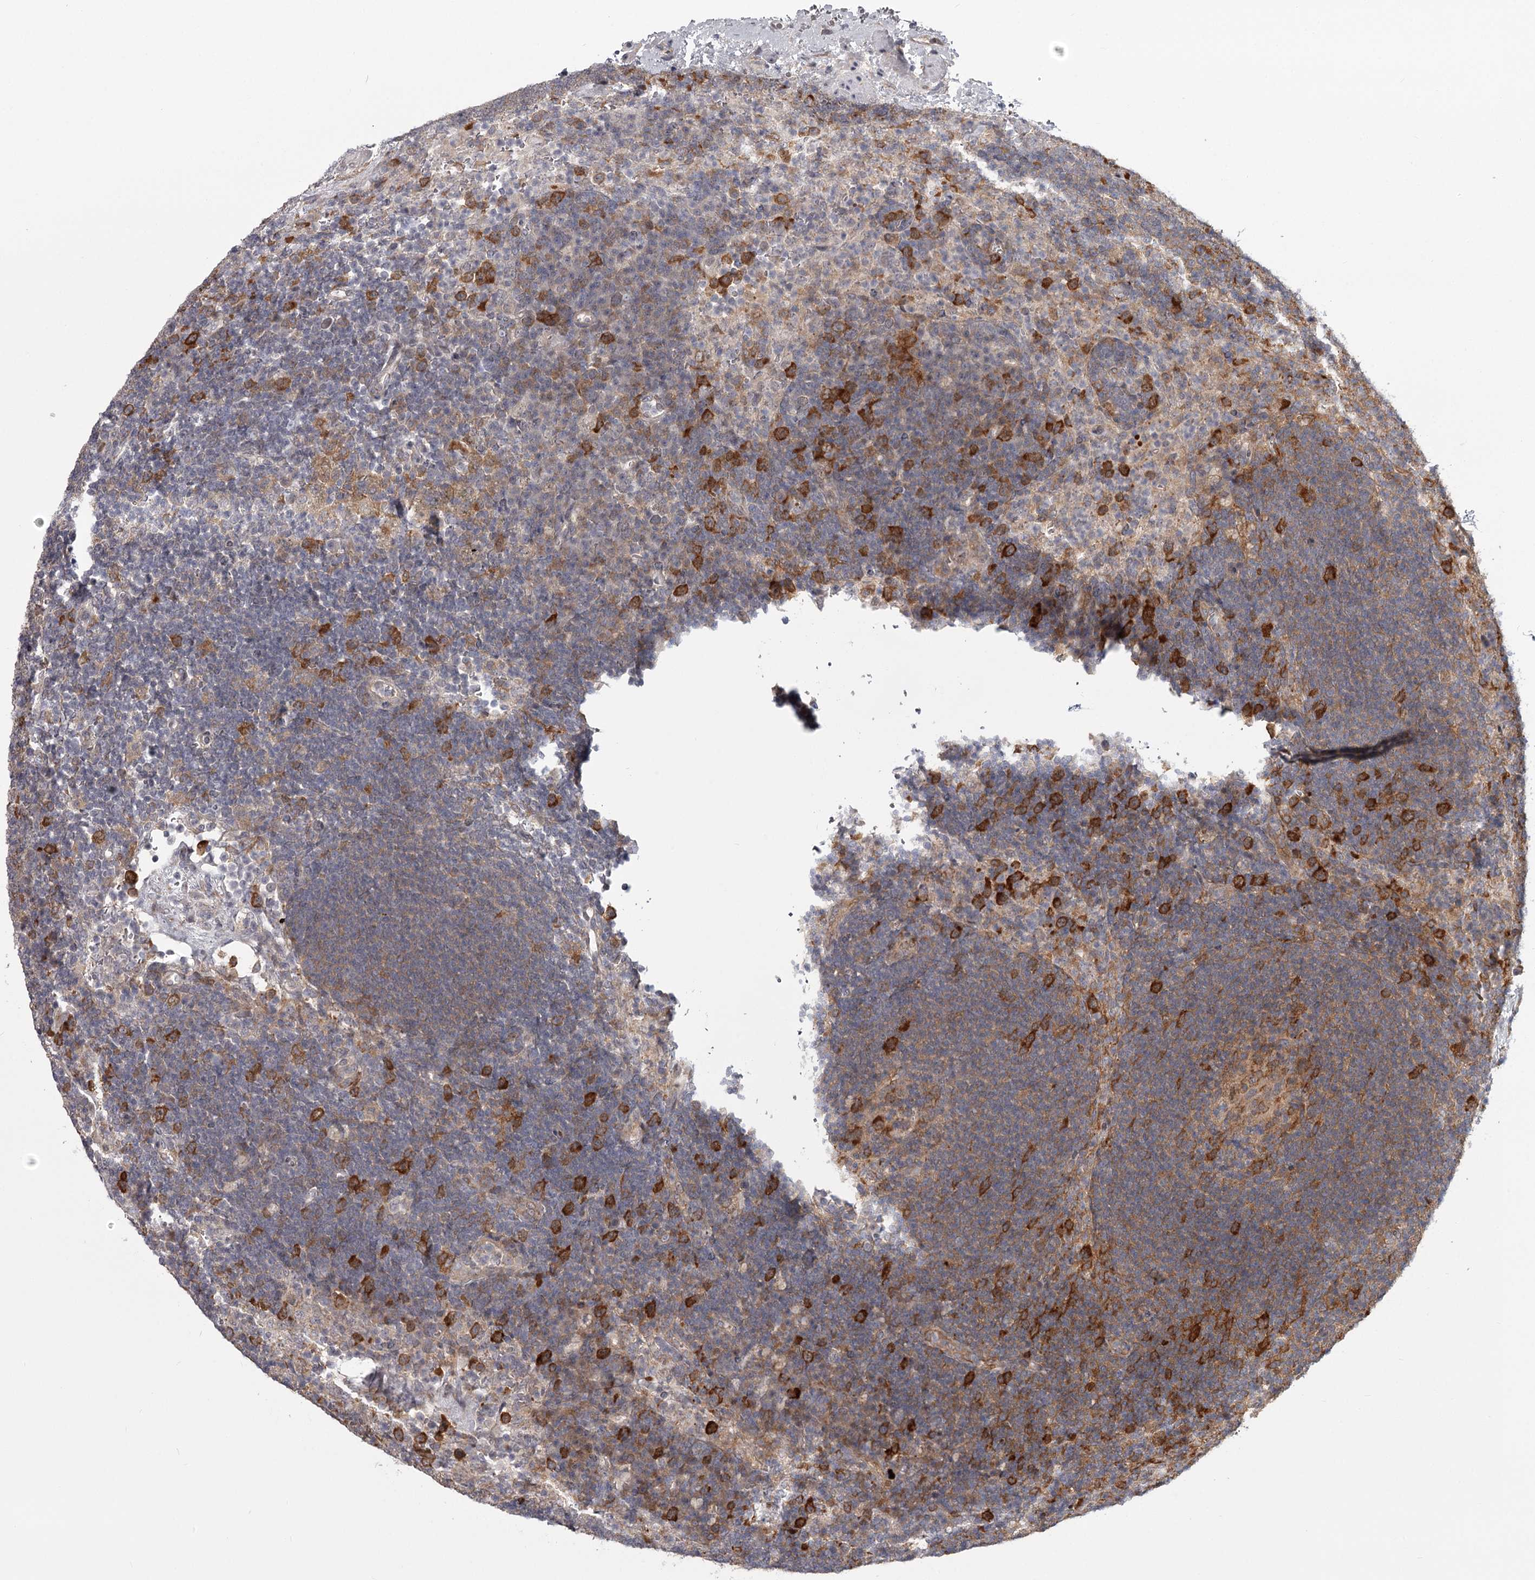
{"staining": {"intensity": "moderate", "quantity": ">75%", "location": "cytoplasmic/membranous"}, "tissue": "lymph node", "cell_type": "Germinal center cells", "image_type": "normal", "snomed": [{"axis": "morphology", "description": "Normal tissue, NOS"}, {"axis": "topography", "description": "Lymph node"}], "caption": "High-magnification brightfield microscopy of unremarkable lymph node stained with DAB (brown) and counterstained with hematoxylin (blue). germinal center cells exhibit moderate cytoplasmic/membranous expression is appreciated in approximately>75% of cells. (DAB (3,3'-diaminobenzidine) = brown stain, brightfield microscopy at high magnification).", "gene": "CCNG2", "patient": {"sex": "female", "age": 70}}